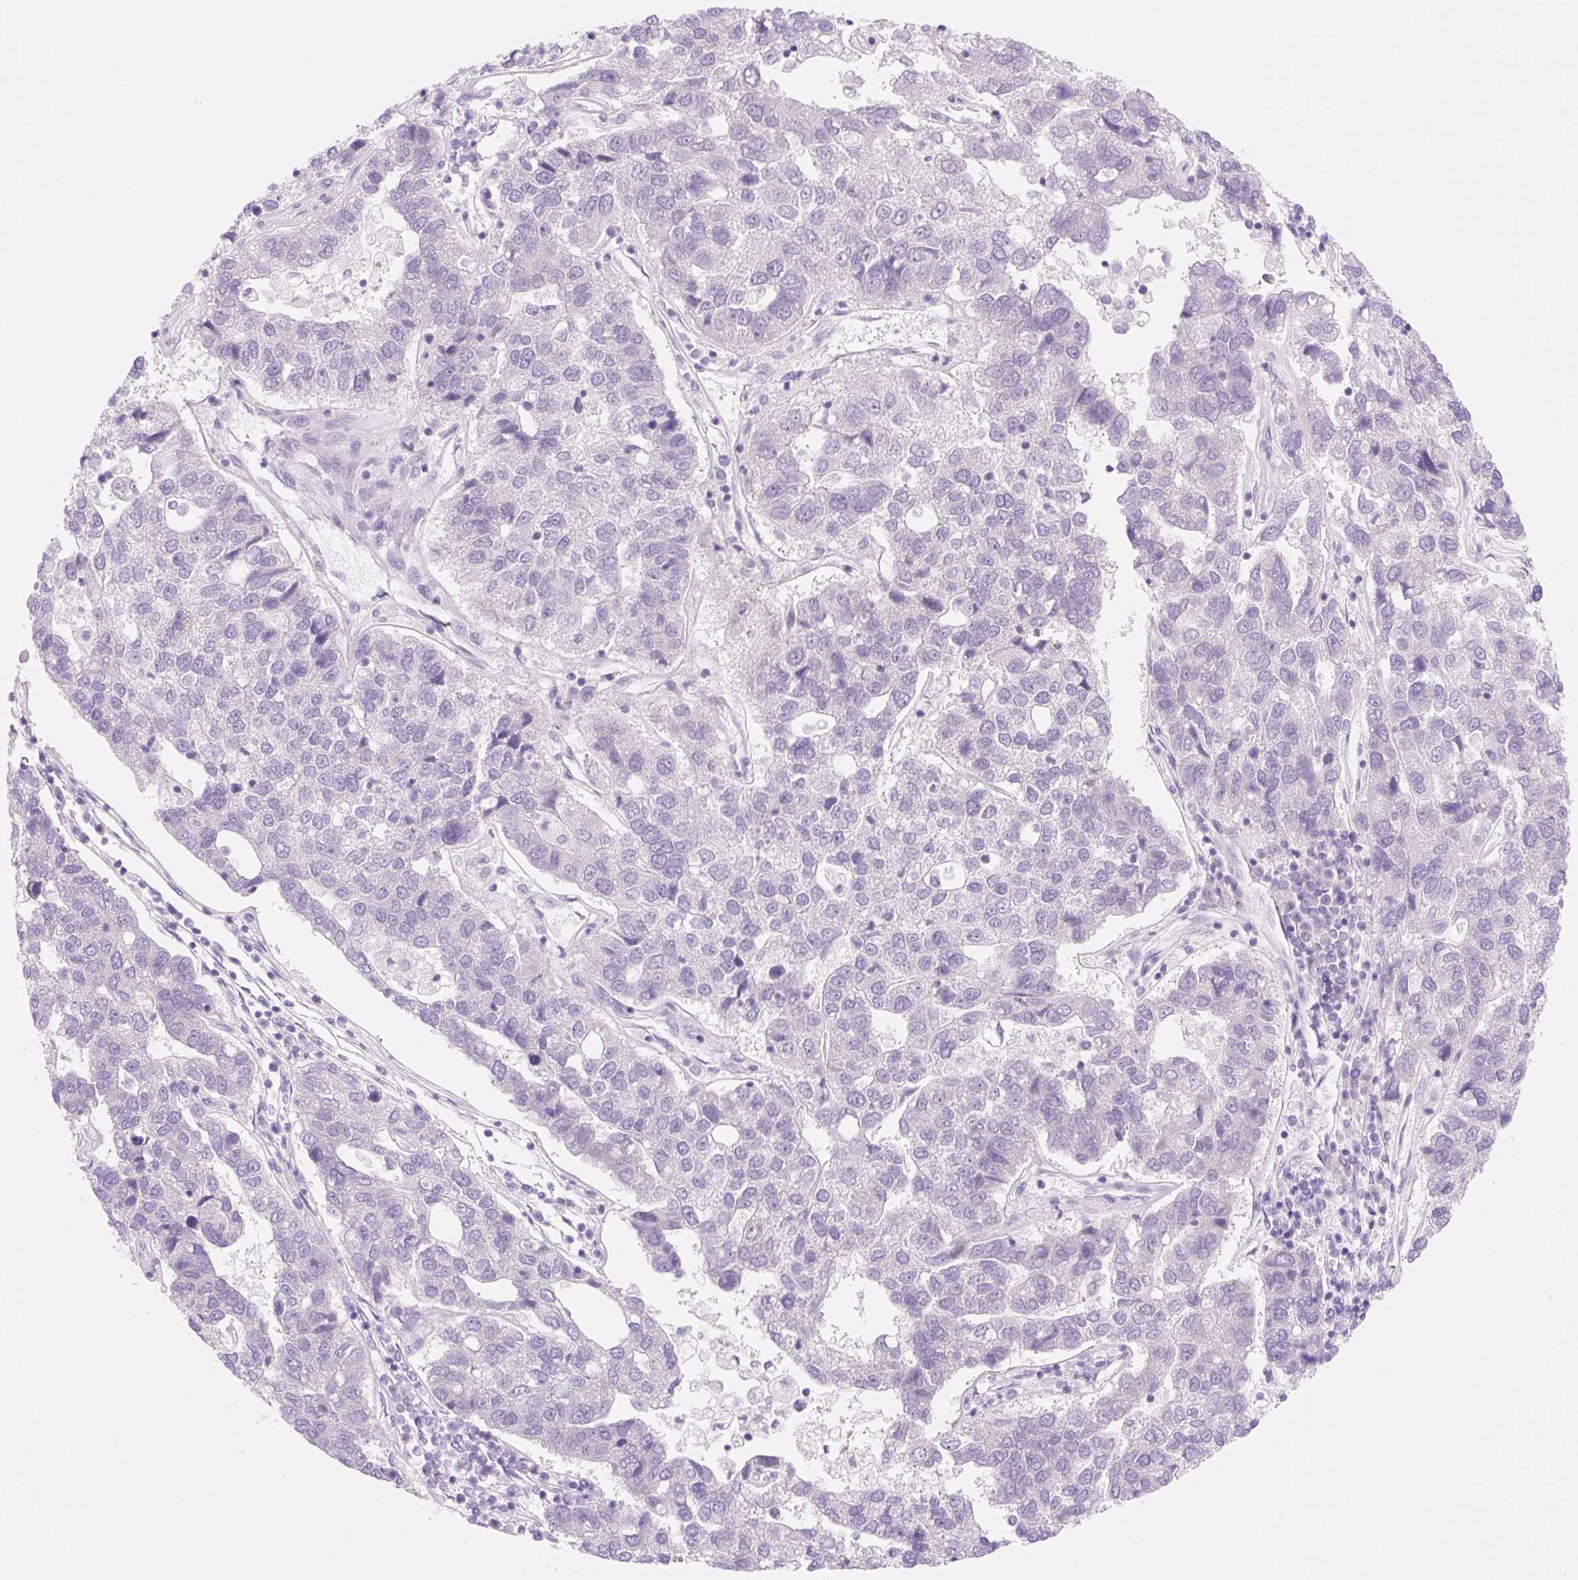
{"staining": {"intensity": "negative", "quantity": "none", "location": "none"}, "tissue": "pancreatic cancer", "cell_type": "Tumor cells", "image_type": "cancer", "snomed": [{"axis": "morphology", "description": "Adenocarcinoma, NOS"}, {"axis": "topography", "description": "Pancreas"}], "caption": "The image shows no significant staining in tumor cells of pancreatic cancer (adenocarcinoma).", "gene": "CELF6", "patient": {"sex": "female", "age": 61}}